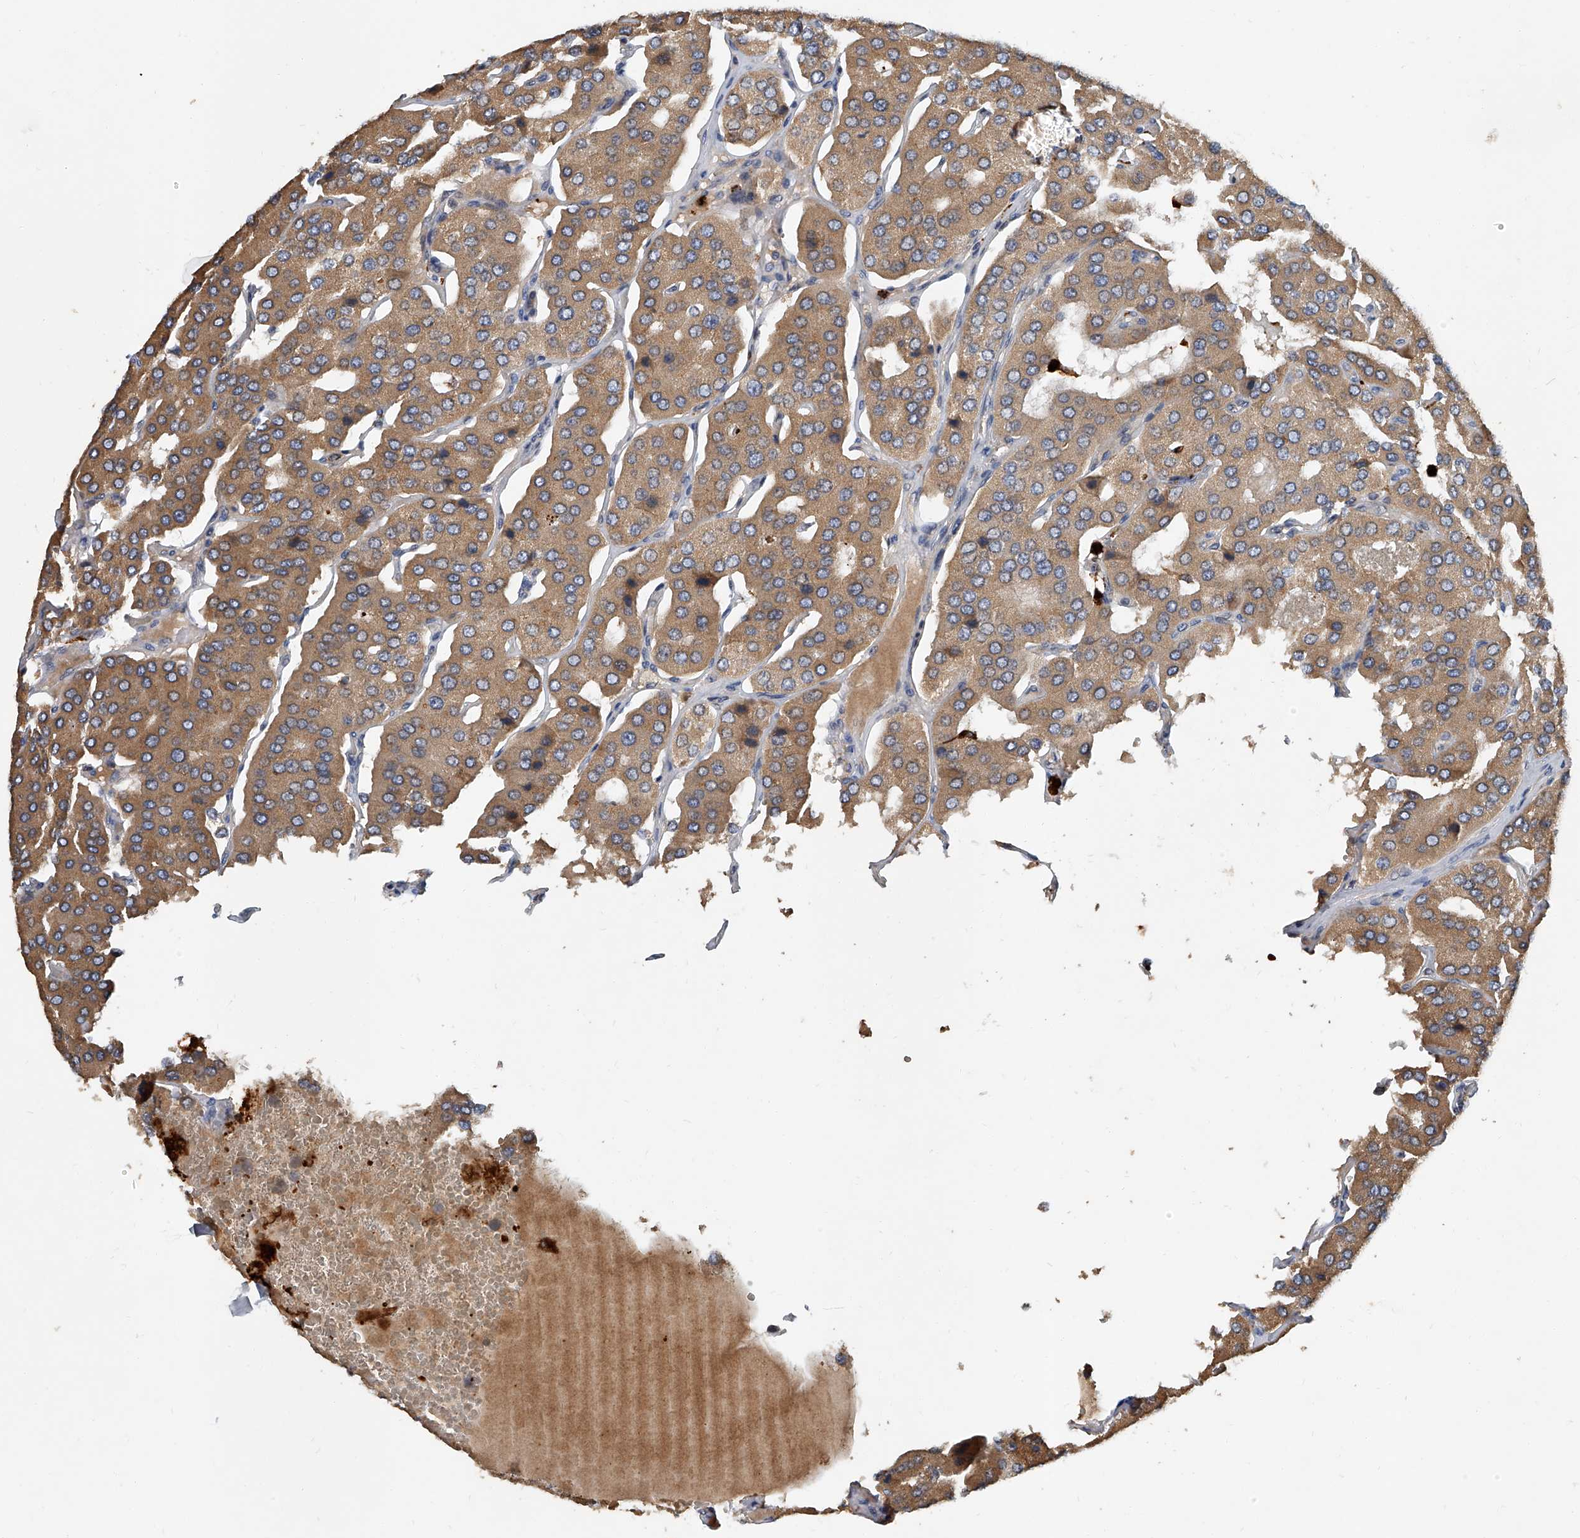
{"staining": {"intensity": "moderate", "quantity": ">75%", "location": "cytoplasmic/membranous"}, "tissue": "parathyroid gland", "cell_type": "Glandular cells", "image_type": "normal", "snomed": [{"axis": "morphology", "description": "Normal tissue, NOS"}, {"axis": "morphology", "description": "Adenoma, NOS"}, {"axis": "topography", "description": "Parathyroid gland"}], "caption": "A brown stain labels moderate cytoplasmic/membranous staining of a protein in glandular cells of normal human parathyroid gland. (DAB IHC, brown staining for protein, blue staining for nuclei).", "gene": "JAG2", "patient": {"sex": "female", "age": 86}}